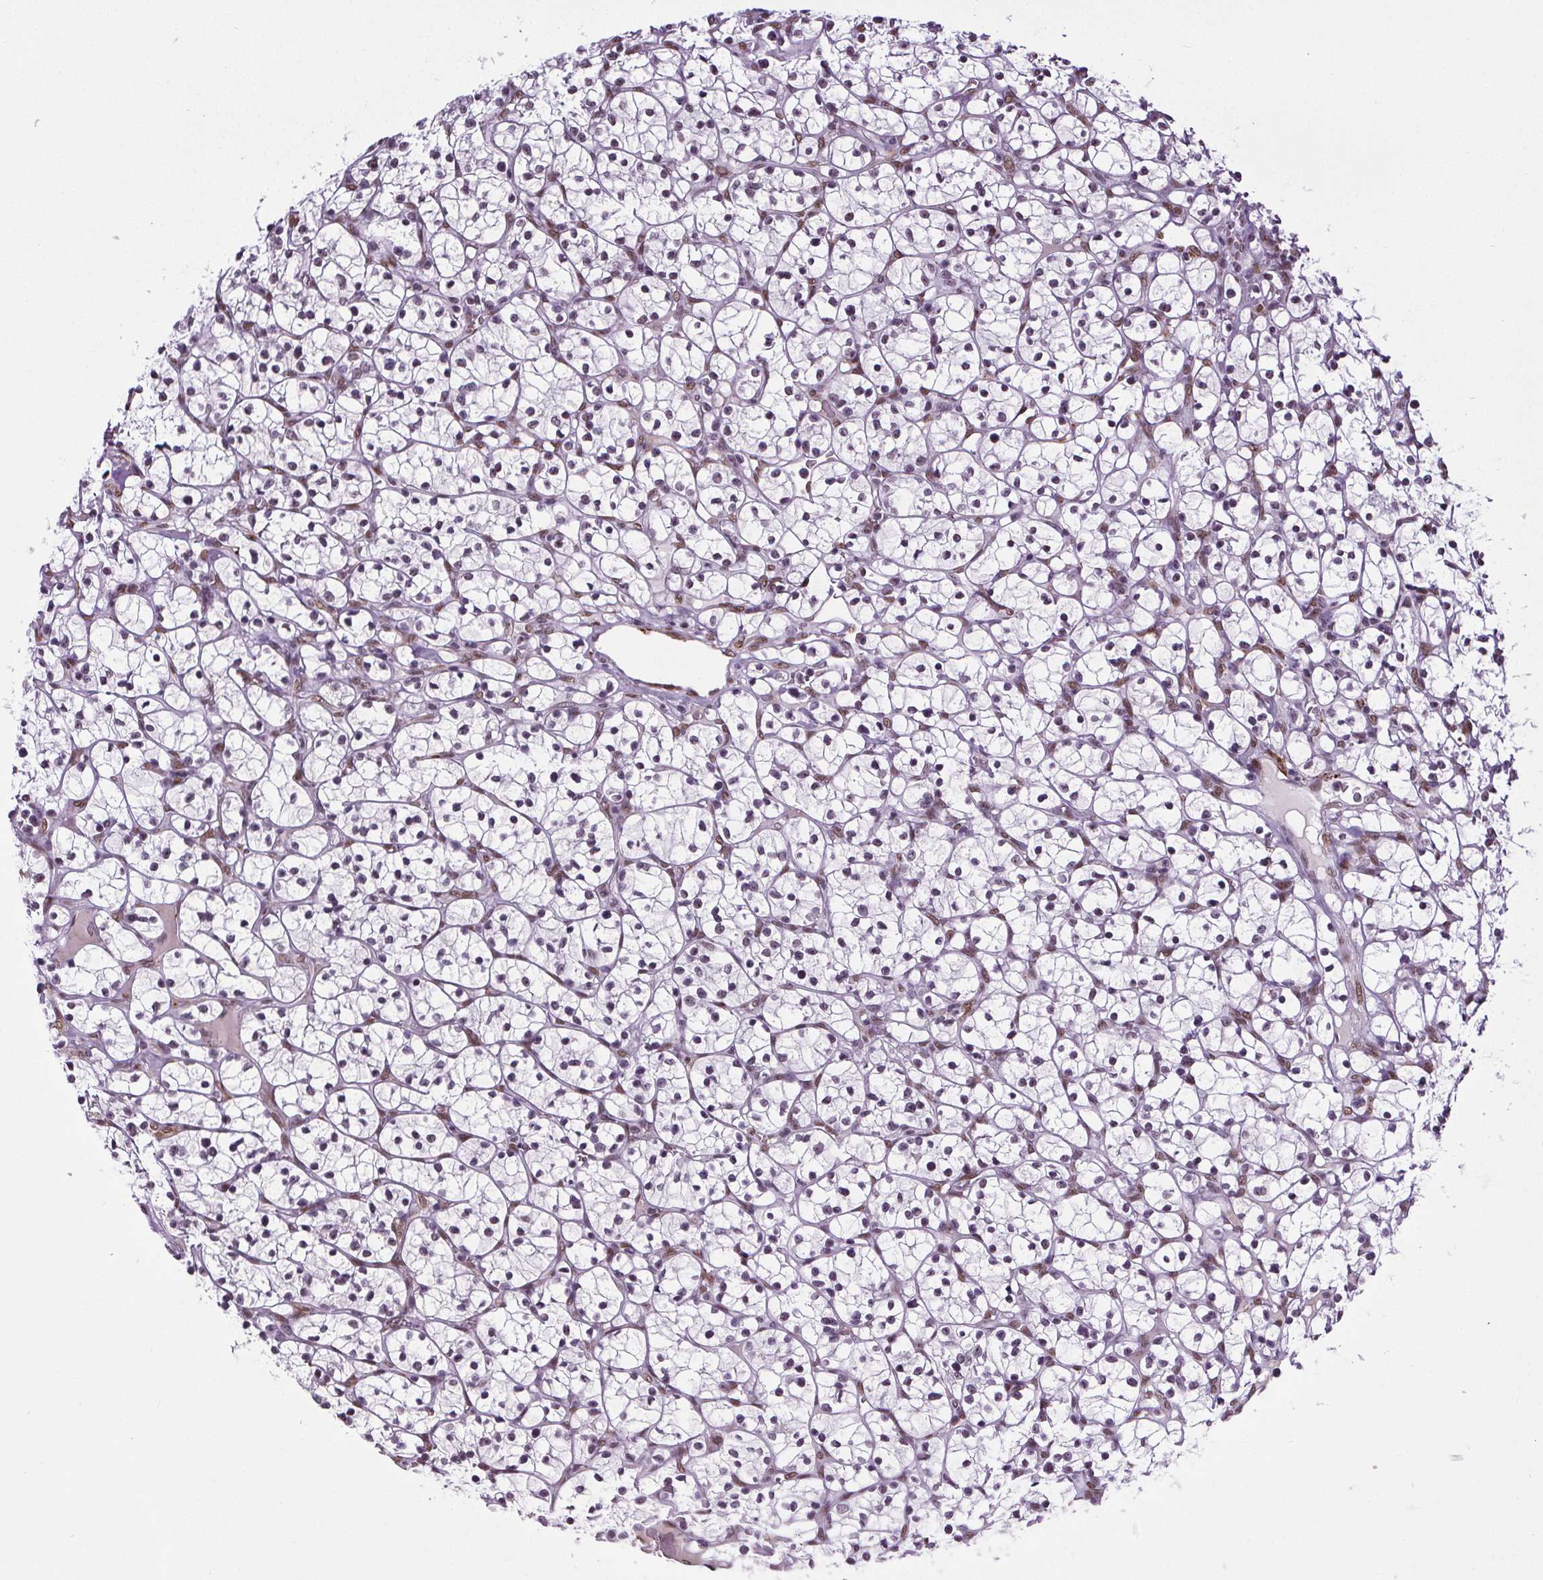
{"staining": {"intensity": "negative", "quantity": "none", "location": "none"}, "tissue": "renal cancer", "cell_type": "Tumor cells", "image_type": "cancer", "snomed": [{"axis": "morphology", "description": "Adenocarcinoma, NOS"}, {"axis": "topography", "description": "Kidney"}], "caption": "Immunohistochemical staining of human adenocarcinoma (renal) reveals no significant positivity in tumor cells.", "gene": "GP6", "patient": {"sex": "female", "age": 64}}